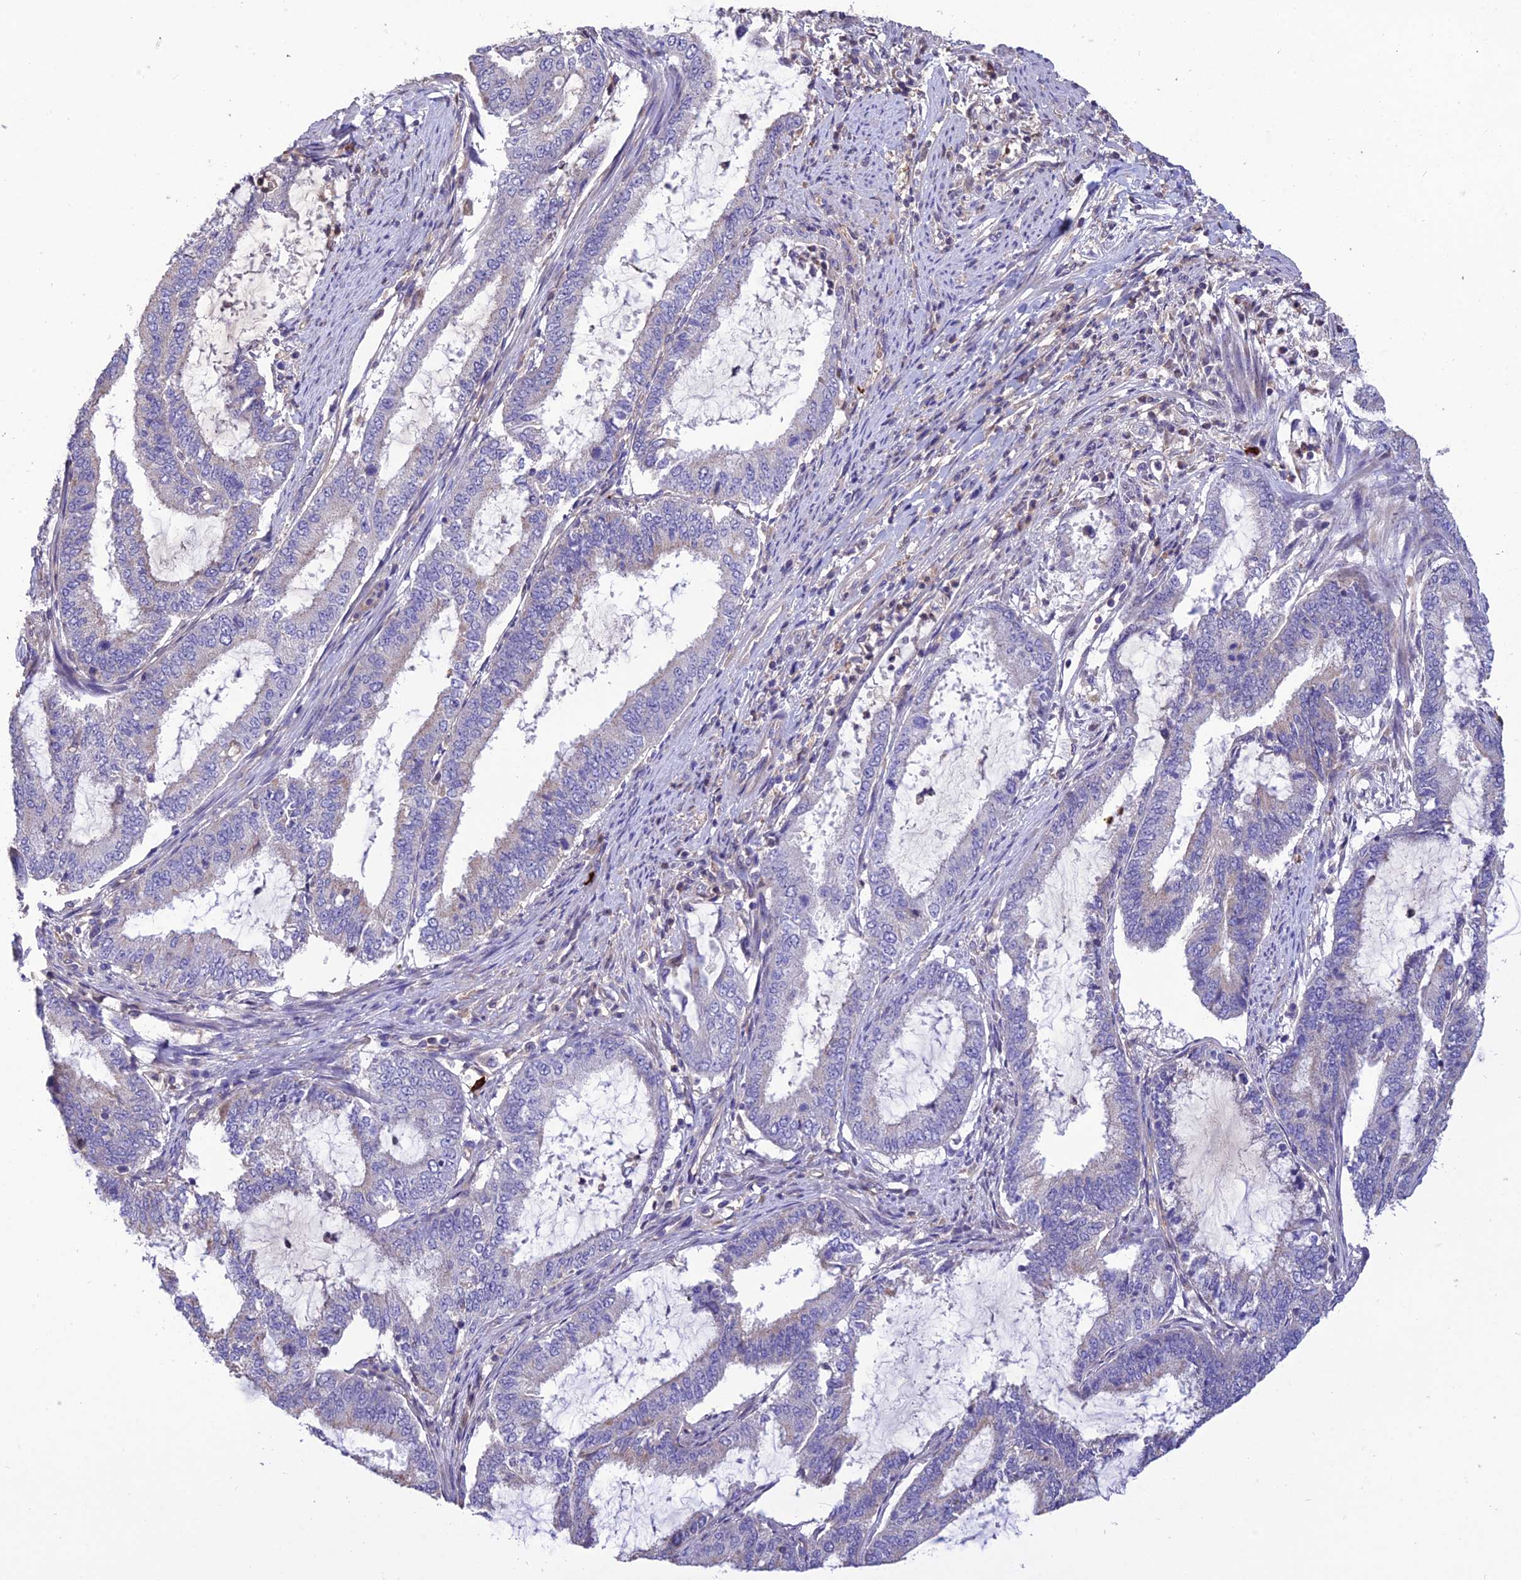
{"staining": {"intensity": "negative", "quantity": "none", "location": "none"}, "tissue": "endometrial cancer", "cell_type": "Tumor cells", "image_type": "cancer", "snomed": [{"axis": "morphology", "description": "Adenocarcinoma, NOS"}, {"axis": "topography", "description": "Endometrium"}], "caption": "Tumor cells show no significant protein expression in endometrial cancer. (Brightfield microscopy of DAB (3,3'-diaminobenzidine) immunohistochemistry (IHC) at high magnification).", "gene": "MIOS", "patient": {"sex": "female", "age": 51}}